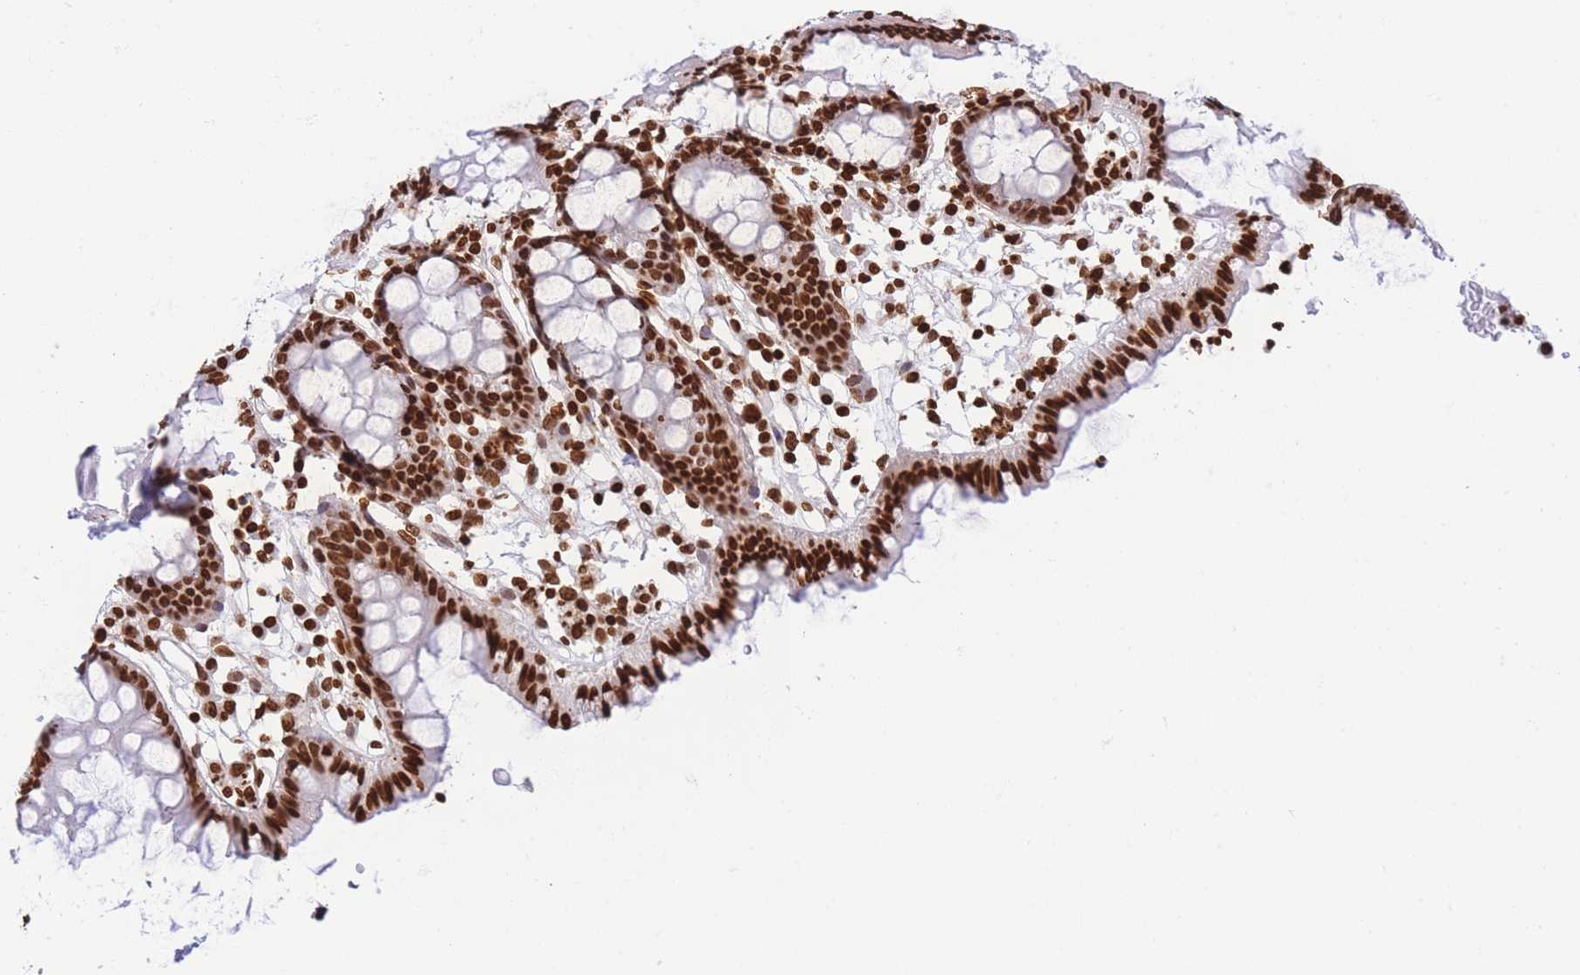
{"staining": {"intensity": "strong", "quantity": ">75%", "location": "nuclear"}, "tissue": "colon", "cell_type": "Glandular cells", "image_type": "normal", "snomed": [{"axis": "morphology", "description": "Normal tissue, NOS"}, {"axis": "topography", "description": "Colon"}], "caption": "Immunohistochemistry (IHC) image of benign colon: colon stained using immunohistochemistry (IHC) demonstrates high levels of strong protein expression localized specifically in the nuclear of glandular cells, appearing as a nuclear brown color.", "gene": "H2BC10", "patient": {"sex": "female", "age": 84}}